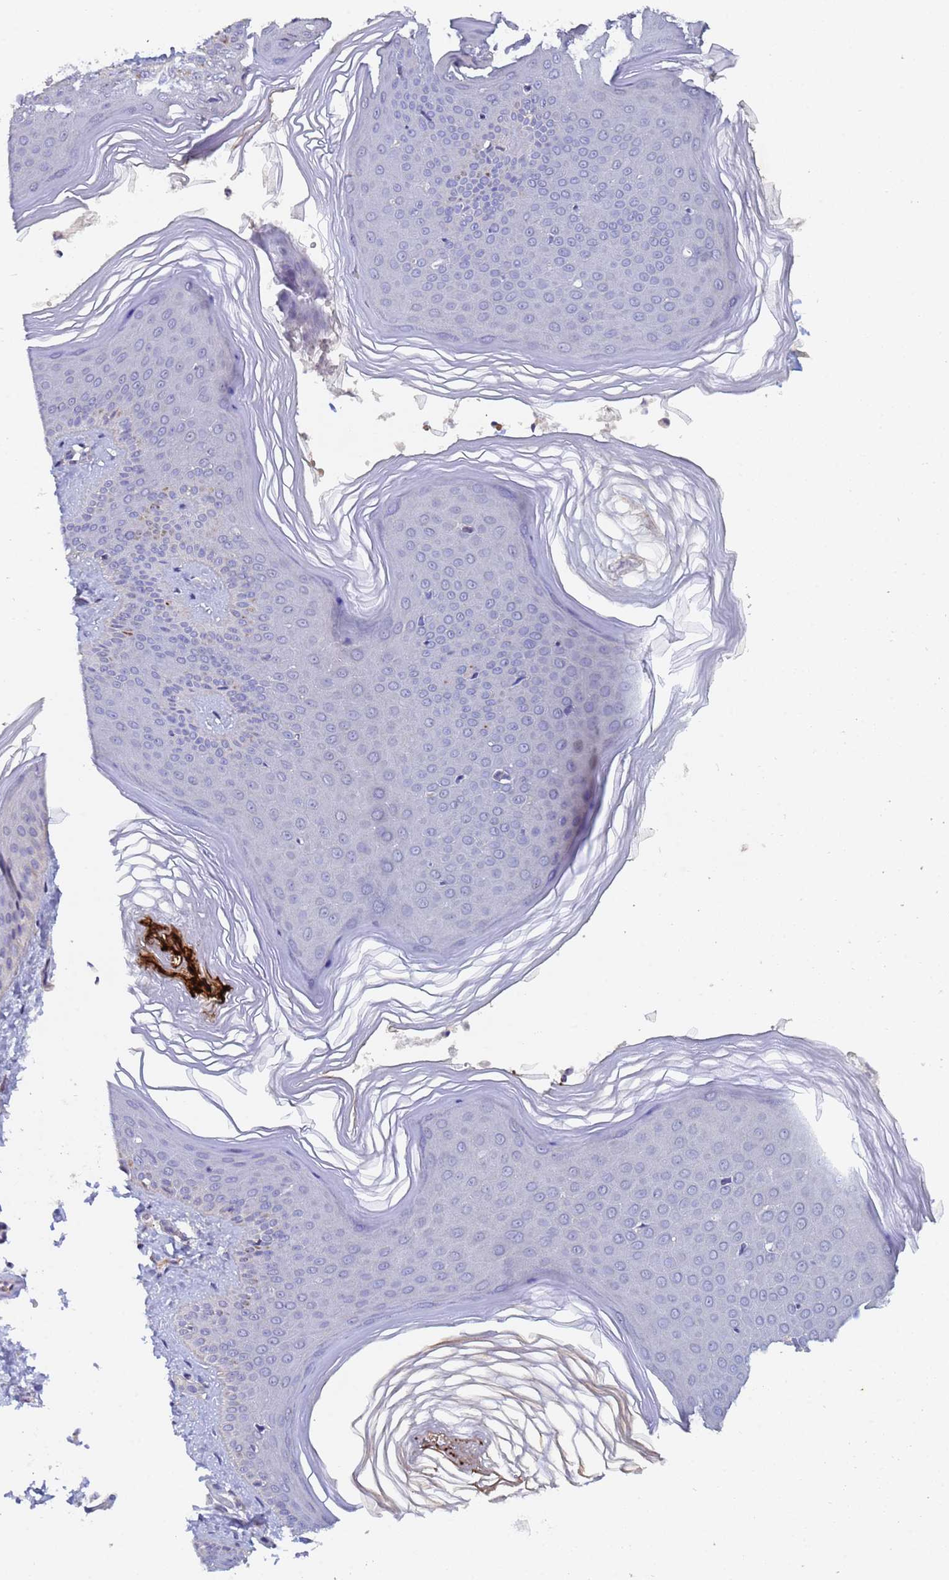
{"staining": {"intensity": "negative", "quantity": "none", "location": "none"}, "tissue": "skin", "cell_type": "Epidermal cells", "image_type": "normal", "snomed": [{"axis": "morphology", "description": "Normal tissue, NOS"}, {"axis": "morphology", "description": "Inflammation, NOS"}, {"axis": "topography", "description": "Soft tissue"}, {"axis": "topography", "description": "Anal"}], "caption": "Epidermal cells are negative for brown protein staining in benign skin. (DAB immunohistochemistry visualized using brightfield microscopy, high magnification).", "gene": "IHO1", "patient": {"sex": "female", "age": 15}}